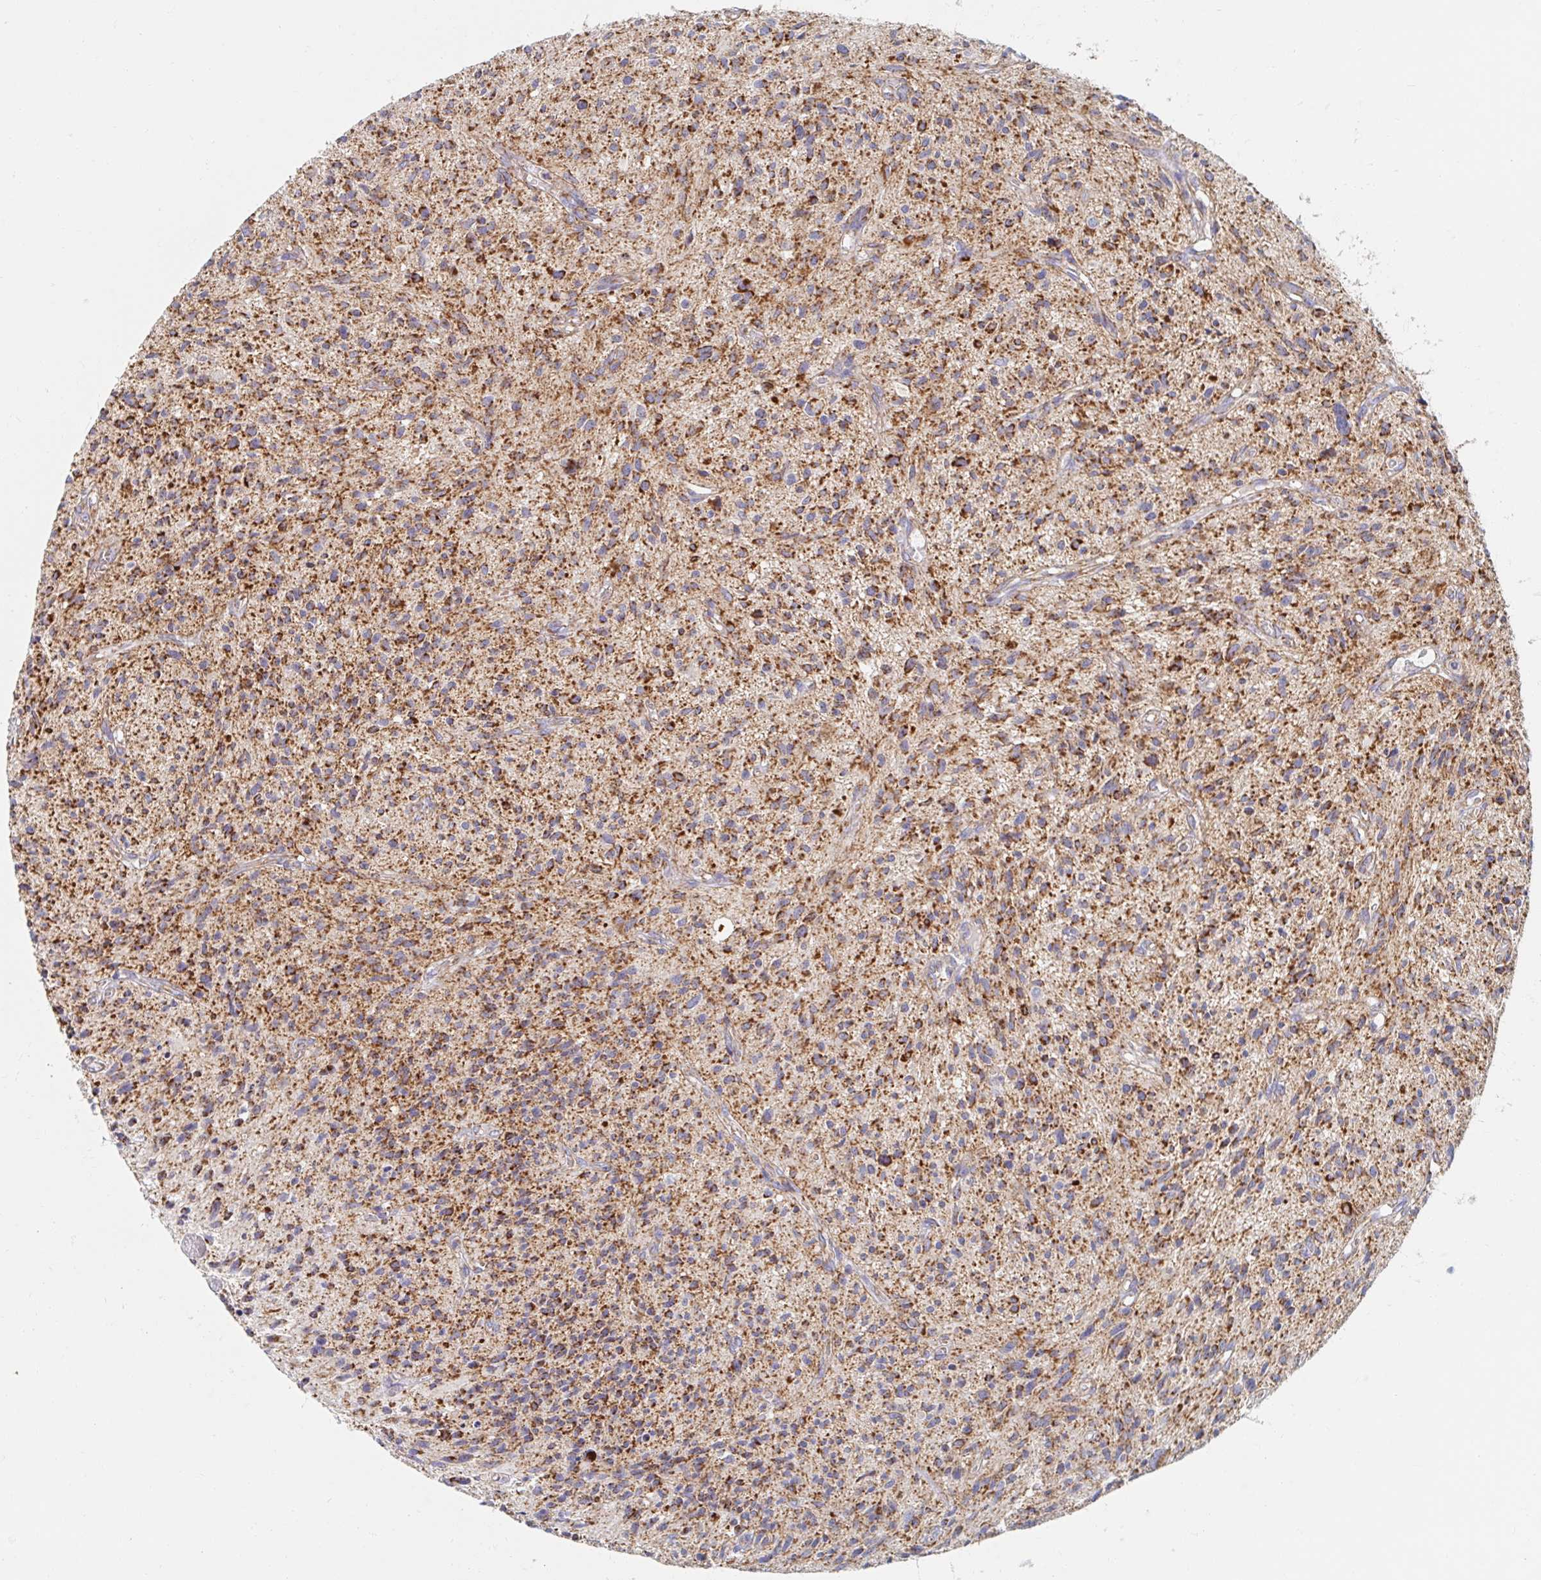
{"staining": {"intensity": "moderate", "quantity": ">75%", "location": "cytoplasmic/membranous"}, "tissue": "glioma", "cell_type": "Tumor cells", "image_type": "cancer", "snomed": [{"axis": "morphology", "description": "Glioma, malignant, High grade"}, {"axis": "topography", "description": "Brain"}], "caption": "Protein expression analysis of glioma exhibits moderate cytoplasmic/membranous positivity in about >75% of tumor cells.", "gene": "MAVS", "patient": {"sex": "male", "age": 75}}